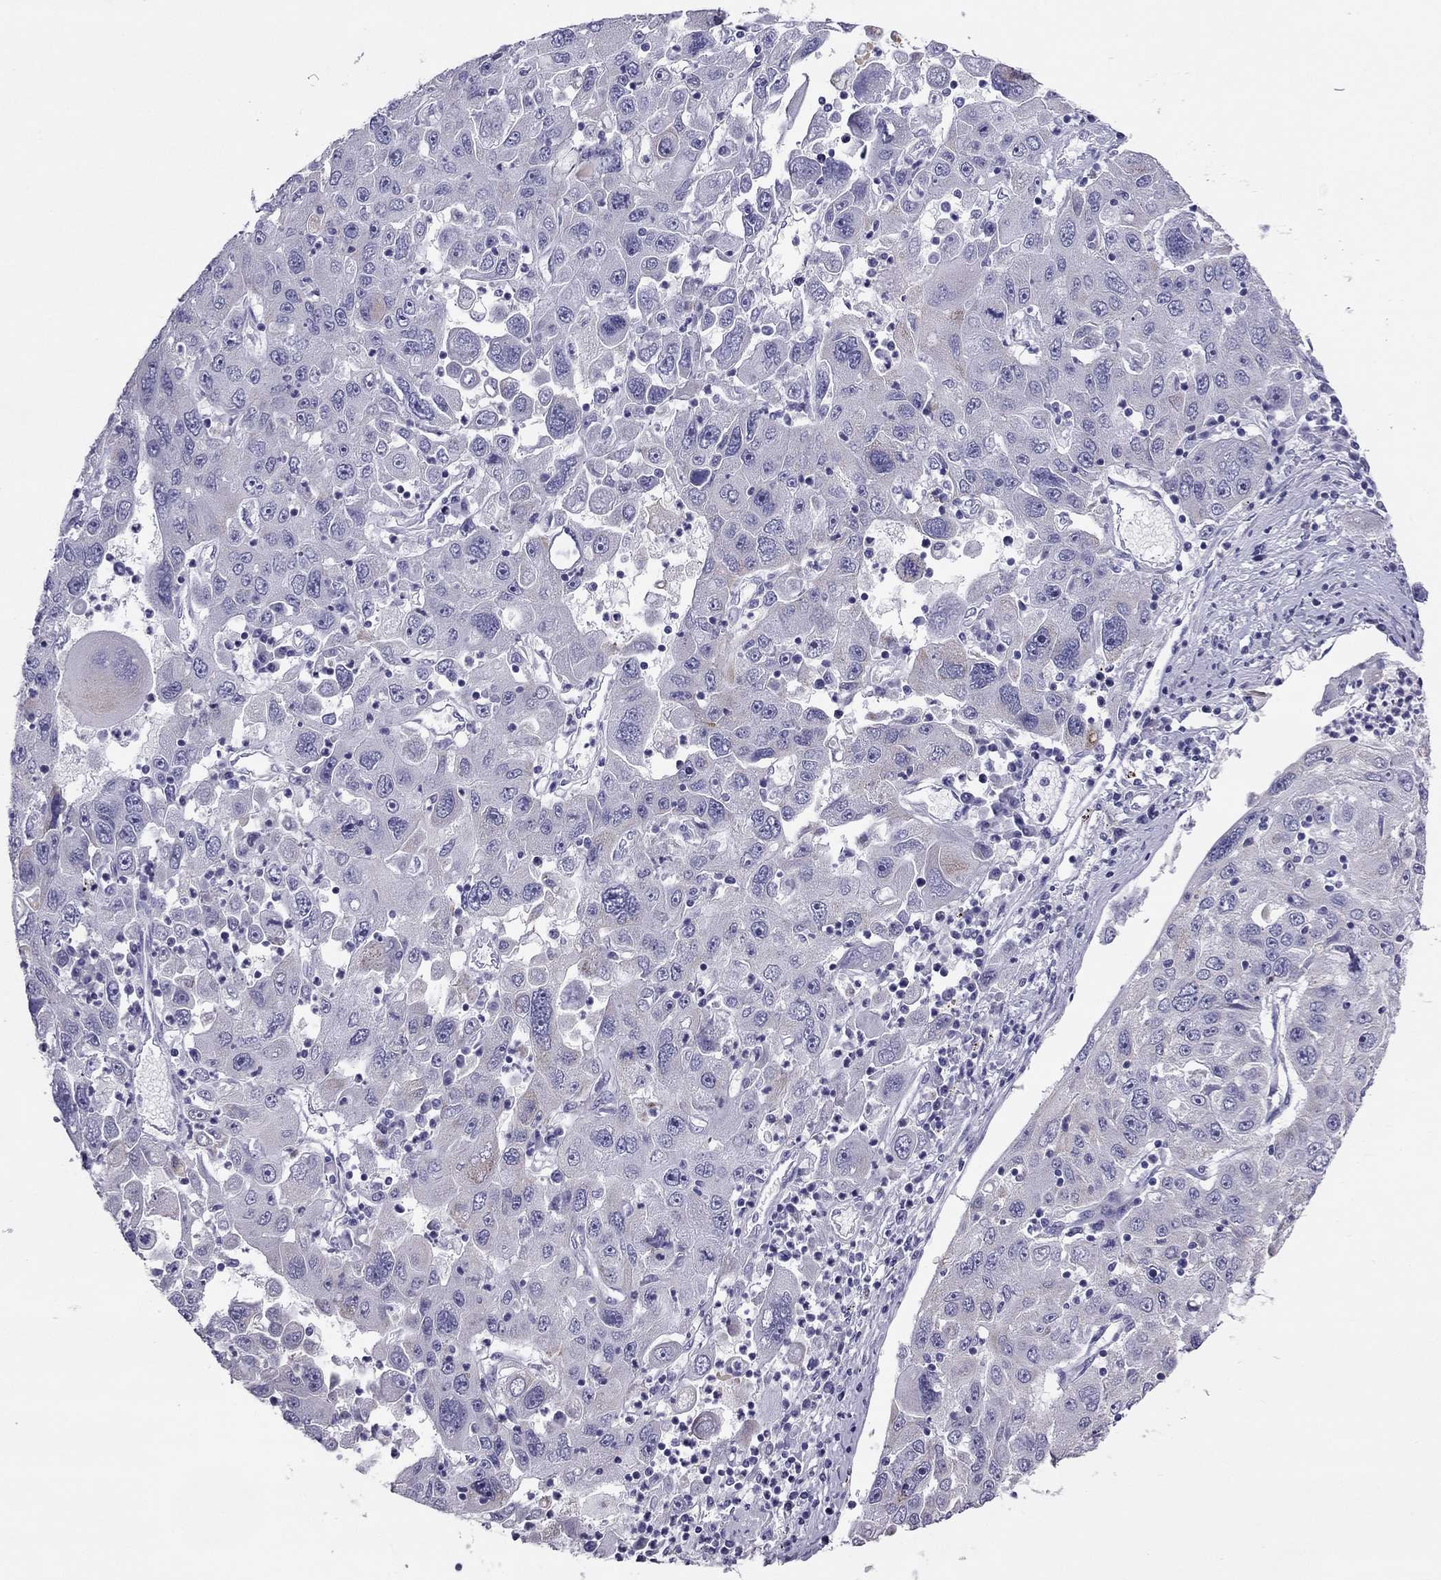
{"staining": {"intensity": "negative", "quantity": "none", "location": "none"}, "tissue": "stomach cancer", "cell_type": "Tumor cells", "image_type": "cancer", "snomed": [{"axis": "morphology", "description": "Adenocarcinoma, NOS"}, {"axis": "topography", "description": "Stomach"}], "caption": "This is an immunohistochemistry (IHC) micrograph of stomach adenocarcinoma. There is no positivity in tumor cells.", "gene": "MAEL", "patient": {"sex": "male", "age": 56}}